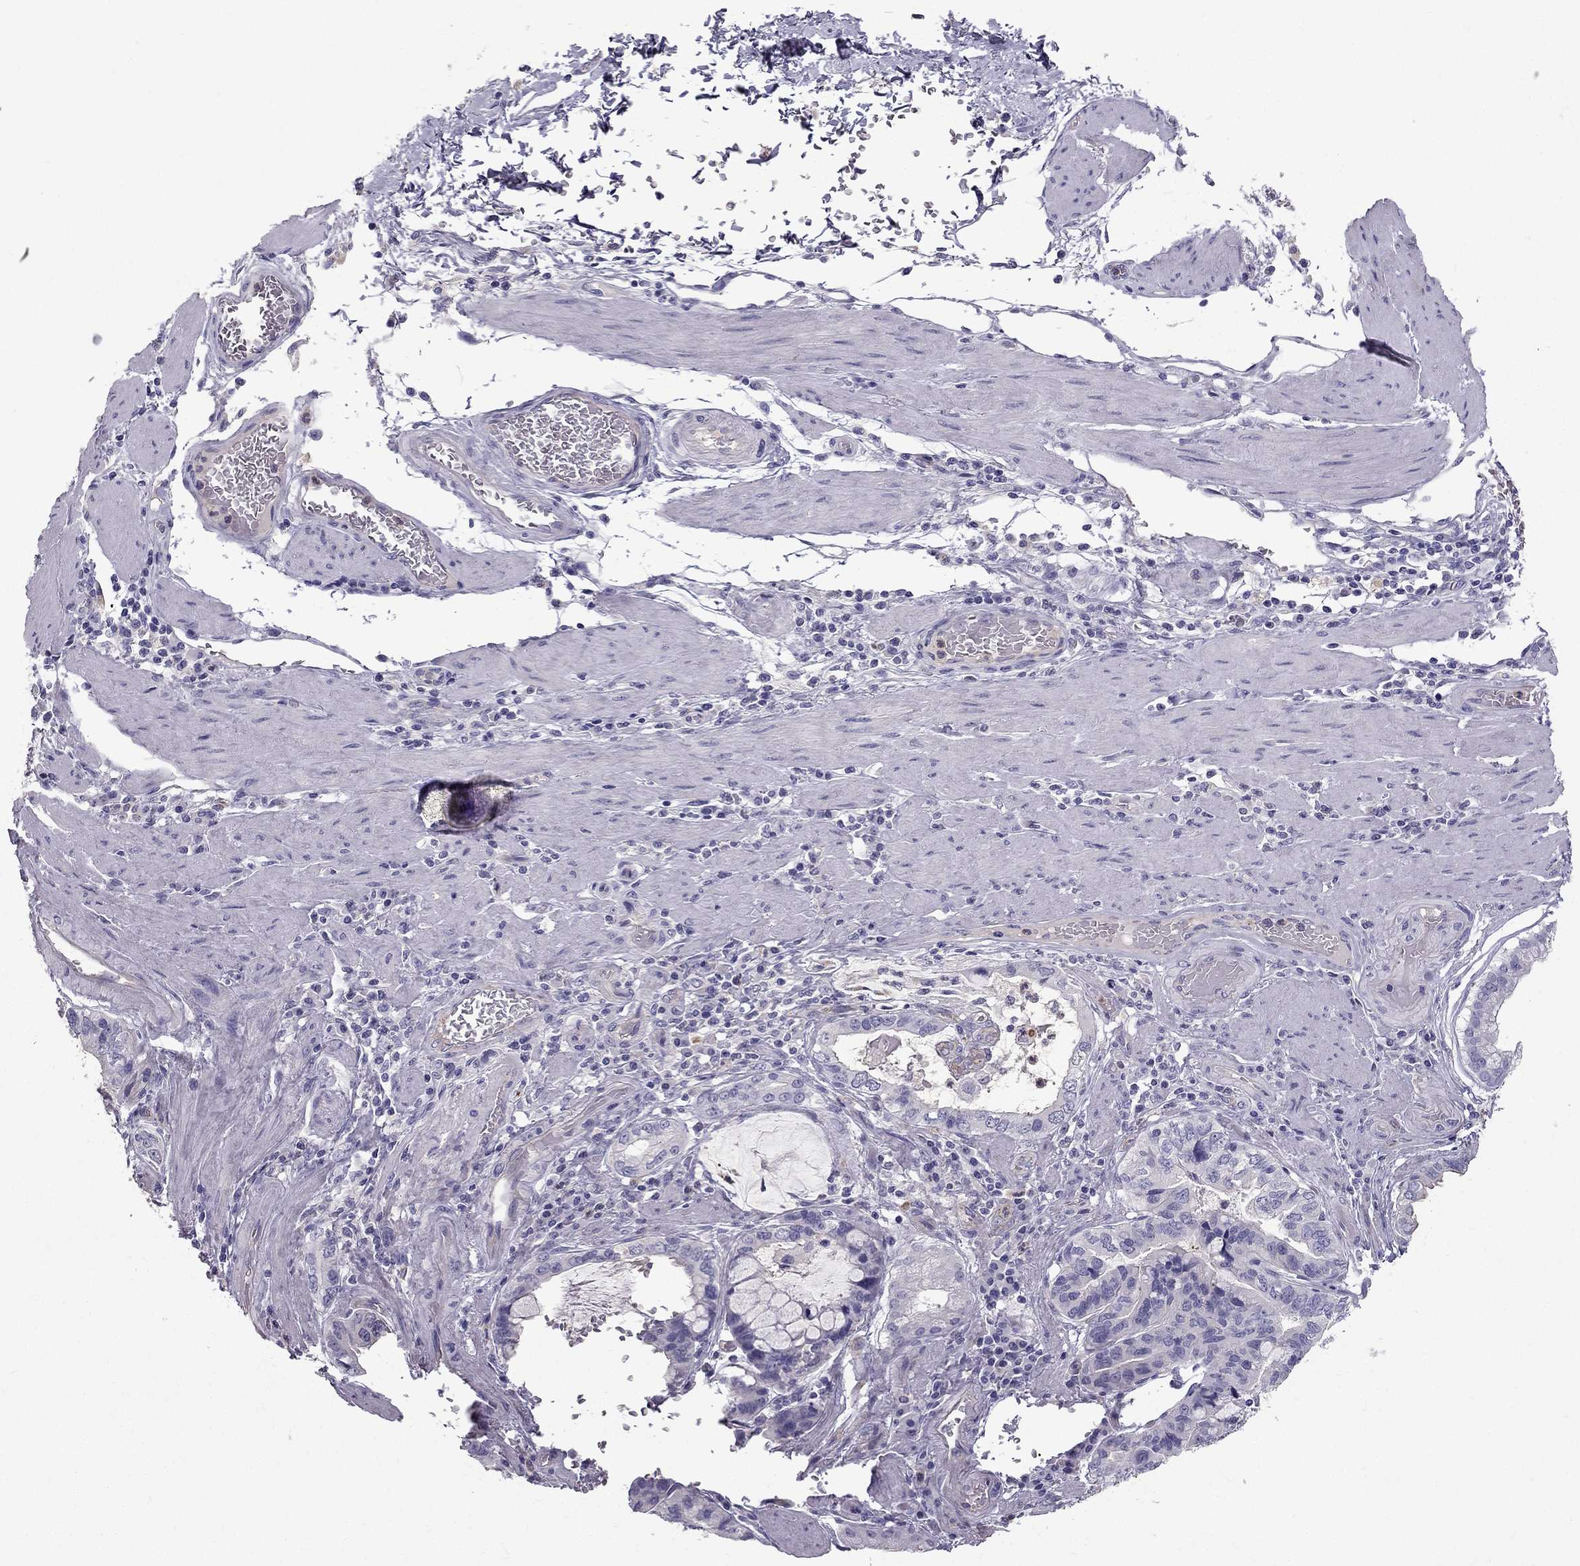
{"staining": {"intensity": "negative", "quantity": "none", "location": "none"}, "tissue": "stomach cancer", "cell_type": "Tumor cells", "image_type": "cancer", "snomed": [{"axis": "morphology", "description": "Adenocarcinoma, NOS"}, {"axis": "topography", "description": "Stomach, lower"}], "caption": "Immunohistochemical staining of stomach adenocarcinoma shows no significant positivity in tumor cells. (Immunohistochemistry (ihc), brightfield microscopy, high magnification).", "gene": "STOML3", "patient": {"sex": "female", "age": 76}}